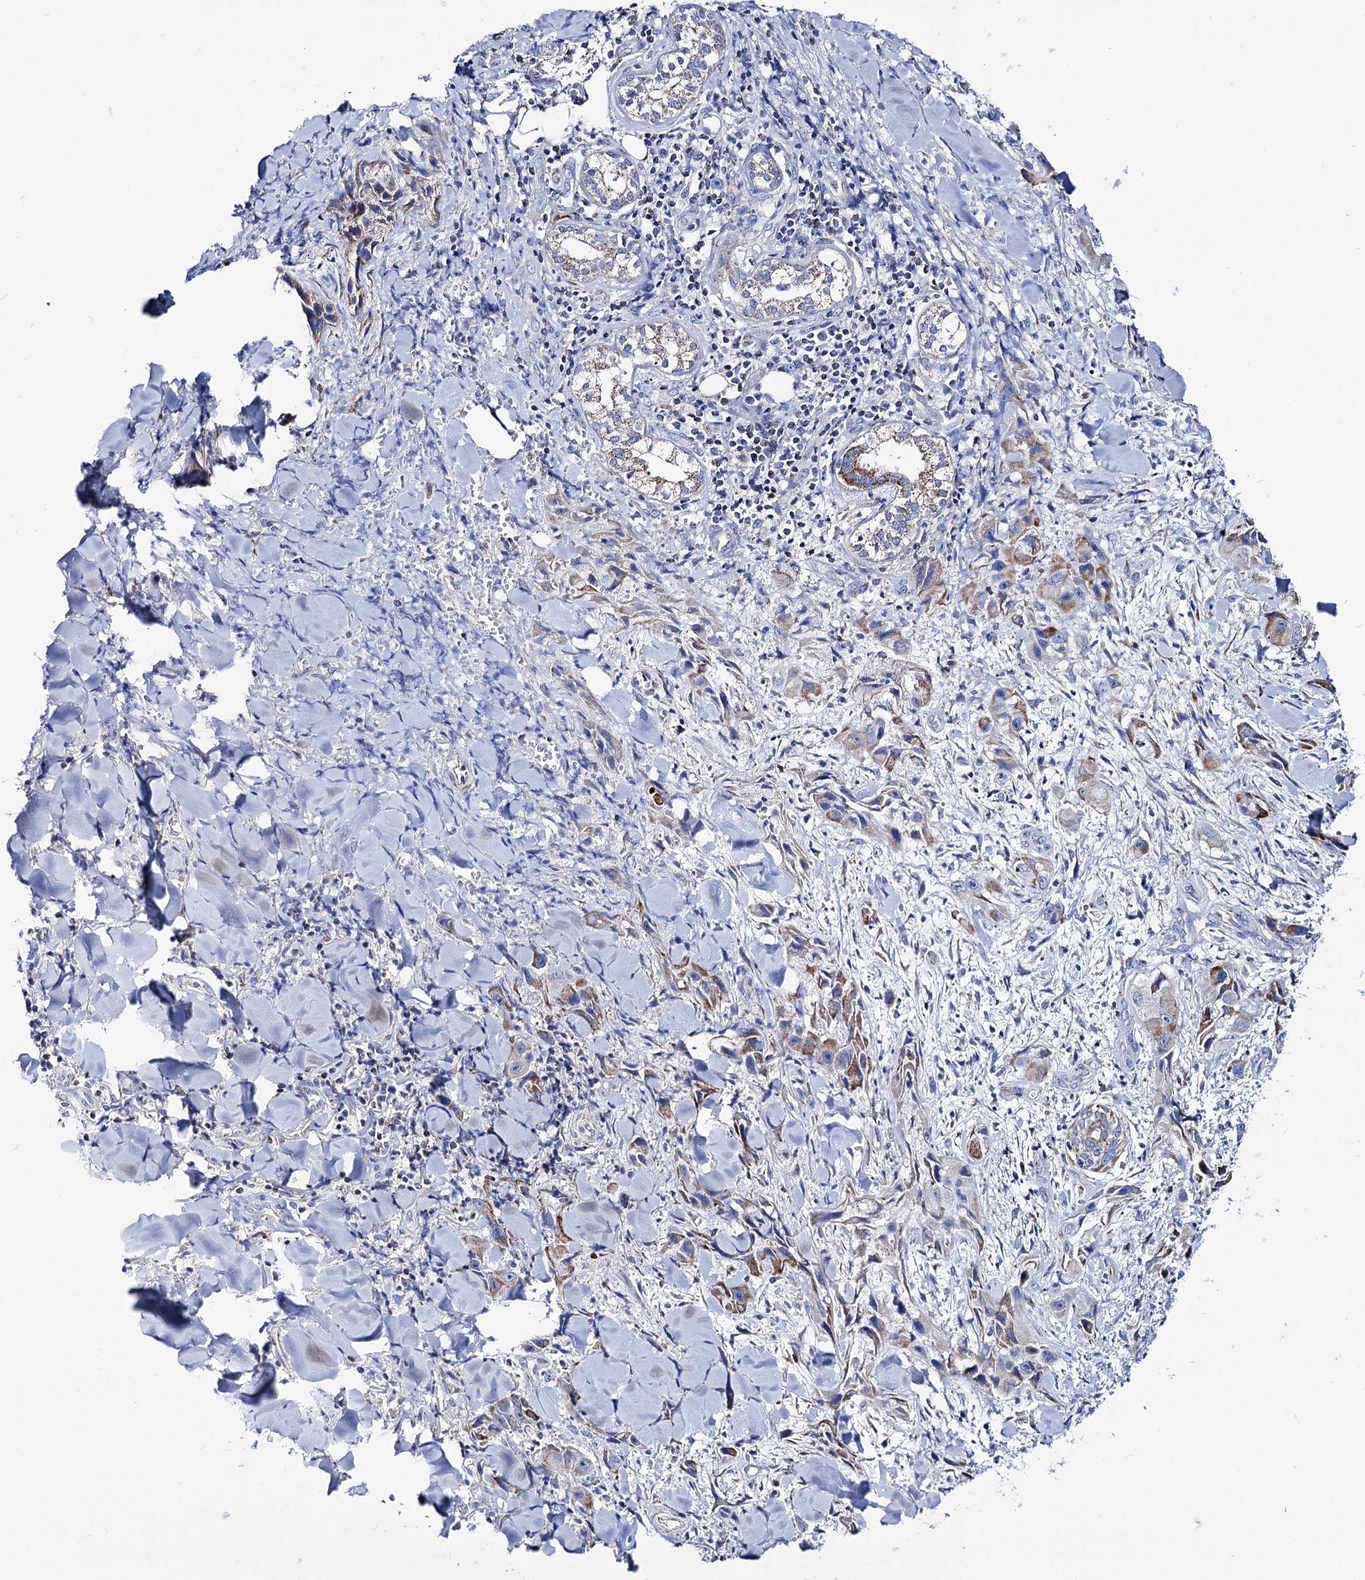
{"staining": {"intensity": "moderate", "quantity": "<25%", "location": "cytoplasmic/membranous"}, "tissue": "skin cancer", "cell_type": "Tumor cells", "image_type": "cancer", "snomed": [{"axis": "morphology", "description": "Squamous cell carcinoma, NOS"}, {"axis": "topography", "description": "Skin"}, {"axis": "topography", "description": "Subcutis"}], "caption": "Skin cancer stained with immunohistochemistry displays moderate cytoplasmic/membranous positivity in approximately <25% of tumor cells.", "gene": "UBASH3B", "patient": {"sex": "male", "age": 73}}